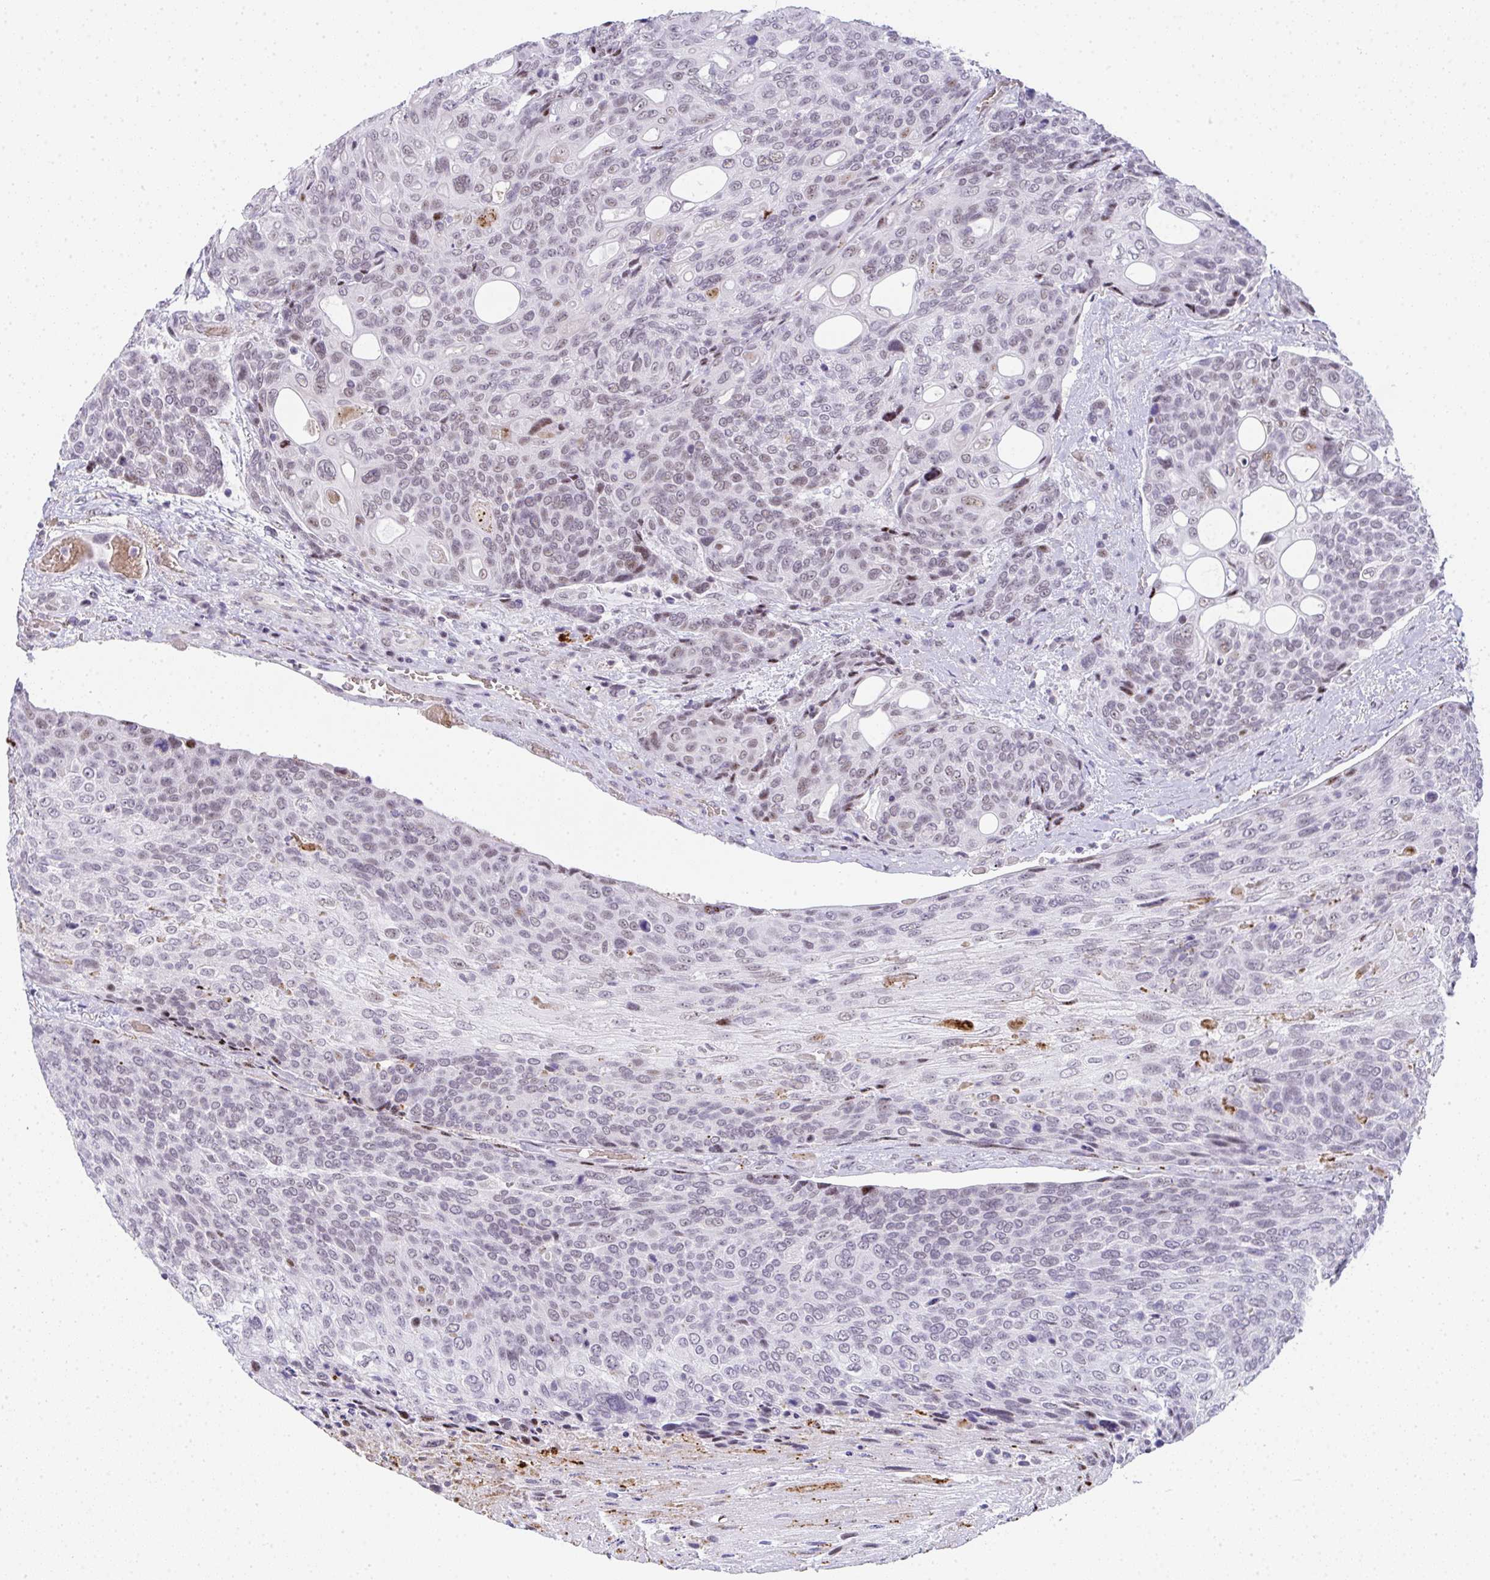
{"staining": {"intensity": "negative", "quantity": "none", "location": "none"}, "tissue": "urothelial cancer", "cell_type": "Tumor cells", "image_type": "cancer", "snomed": [{"axis": "morphology", "description": "Urothelial carcinoma, High grade"}, {"axis": "topography", "description": "Urinary bladder"}], "caption": "Immunohistochemistry of high-grade urothelial carcinoma demonstrates no staining in tumor cells.", "gene": "TNMD", "patient": {"sex": "female", "age": 70}}